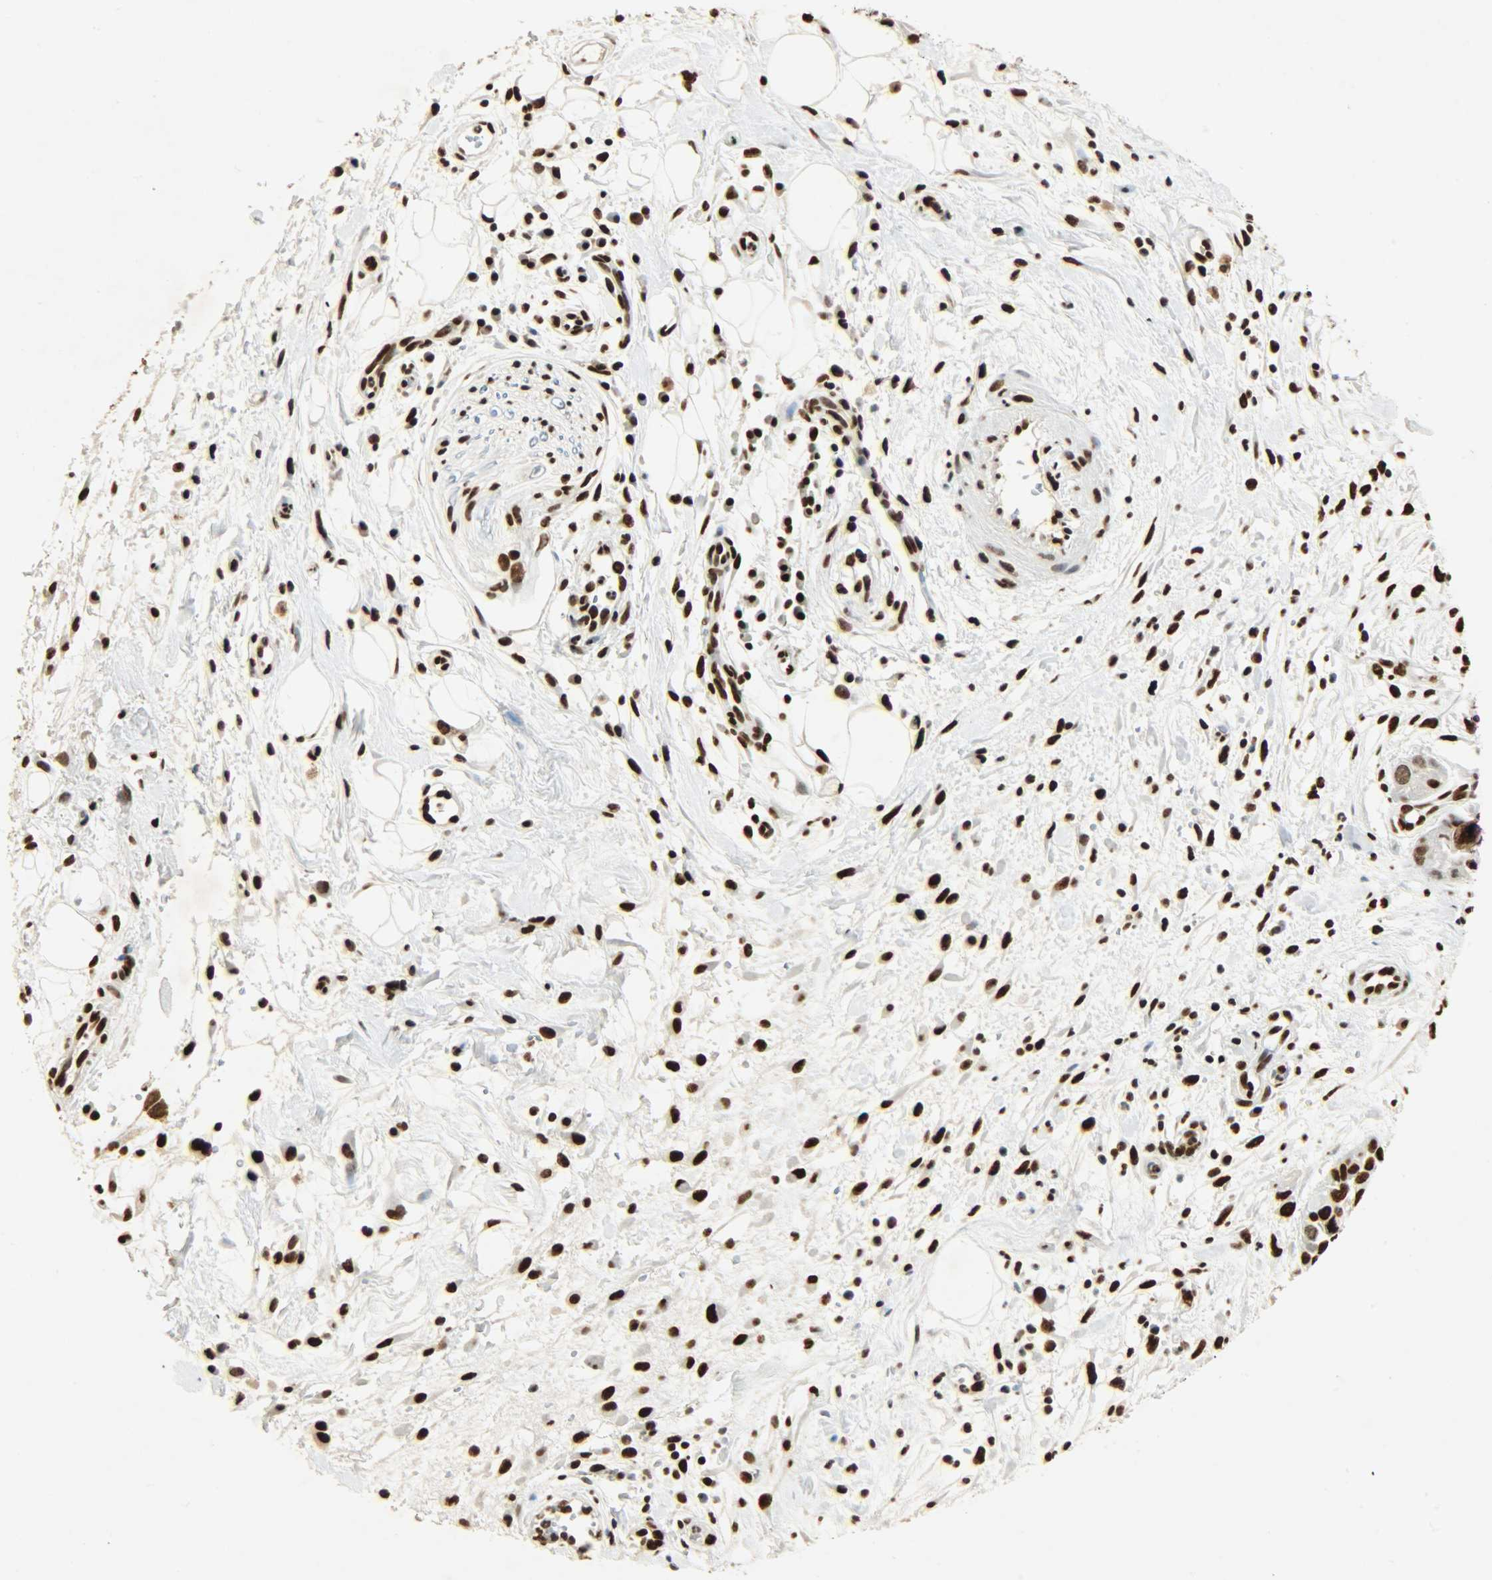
{"staining": {"intensity": "strong", "quantity": ">75%", "location": "nuclear"}, "tissue": "pancreatic cancer", "cell_type": "Tumor cells", "image_type": "cancer", "snomed": [{"axis": "morphology", "description": "Adenocarcinoma, NOS"}, {"axis": "topography", "description": "Pancreas"}], "caption": "Strong nuclear staining for a protein is seen in about >75% of tumor cells of pancreatic adenocarcinoma using immunohistochemistry.", "gene": "KHDRBS1", "patient": {"sex": "female", "age": 60}}